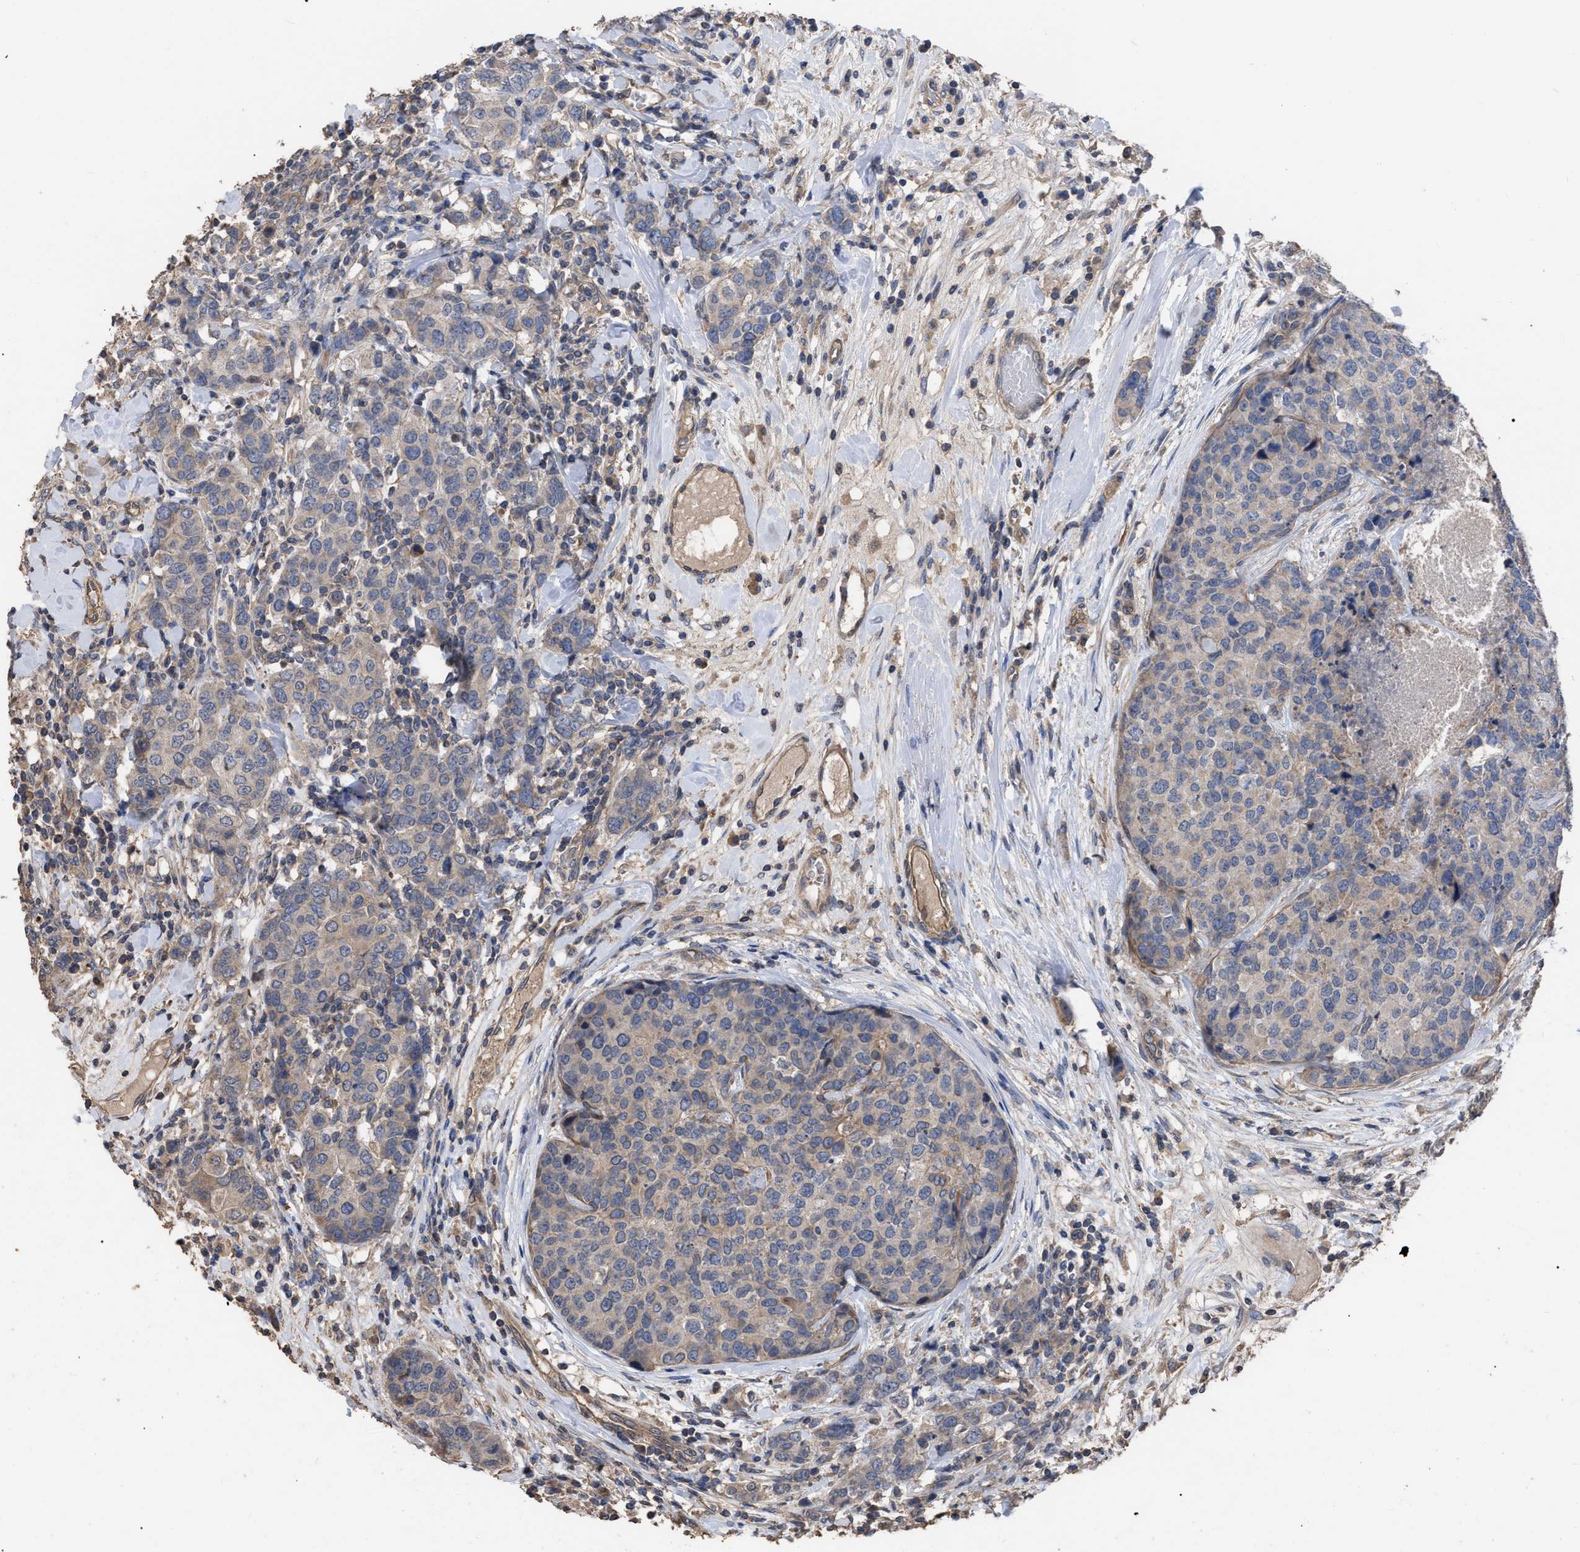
{"staining": {"intensity": "weak", "quantity": "25%-75%", "location": "cytoplasmic/membranous"}, "tissue": "breast cancer", "cell_type": "Tumor cells", "image_type": "cancer", "snomed": [{"axis": "morphology", "description": "Lobular carcinoma"}, {"axis": "topography", "description": "Breast"}], "caption": "About 25%-75% of tumor cells in human breast cancer exhibit weak cytoplasmic/membranous protein expression as visualized by brown immunohistochemical staining.", "gene": "BTN2A1", "patient": {"sex": "female", "age": 59}}